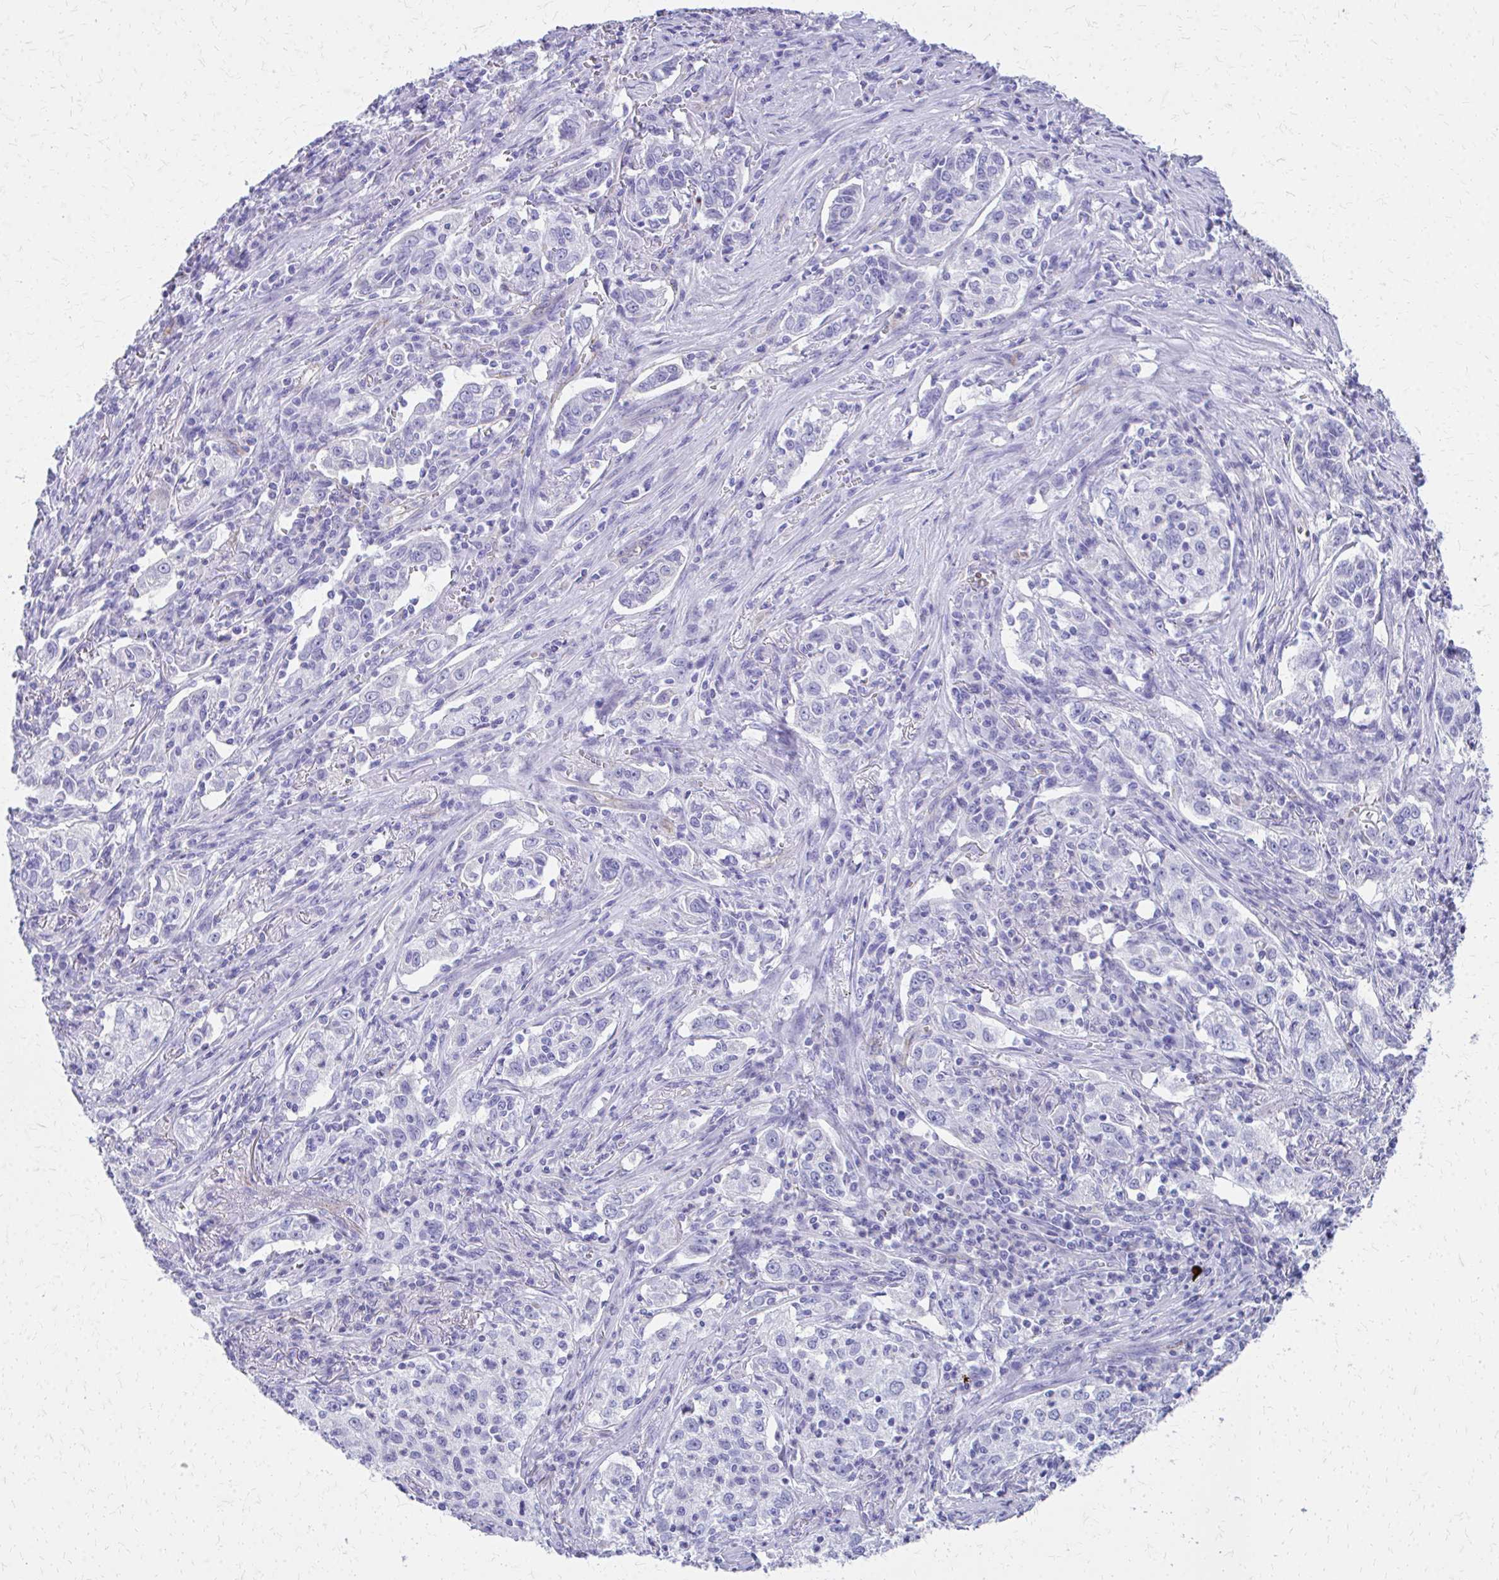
{"staining": {"intensity": "negative", "quantity": "none", "location": "none"}, "tissue": "lung cancer", "cell_type": "Tumor cells", "image_type": "cancer", "snomed": [{"axis": "morphology", "description": "Squamous cell carcinoma, NOS"}, {"axis": "topography", "description": "Lung"}], "caption": "Tumor cells show no significant protein positivity in lung squamous cell carcinoma.", "gene": "TPSG1", "patient": {"sex": "male", "age": 71}}